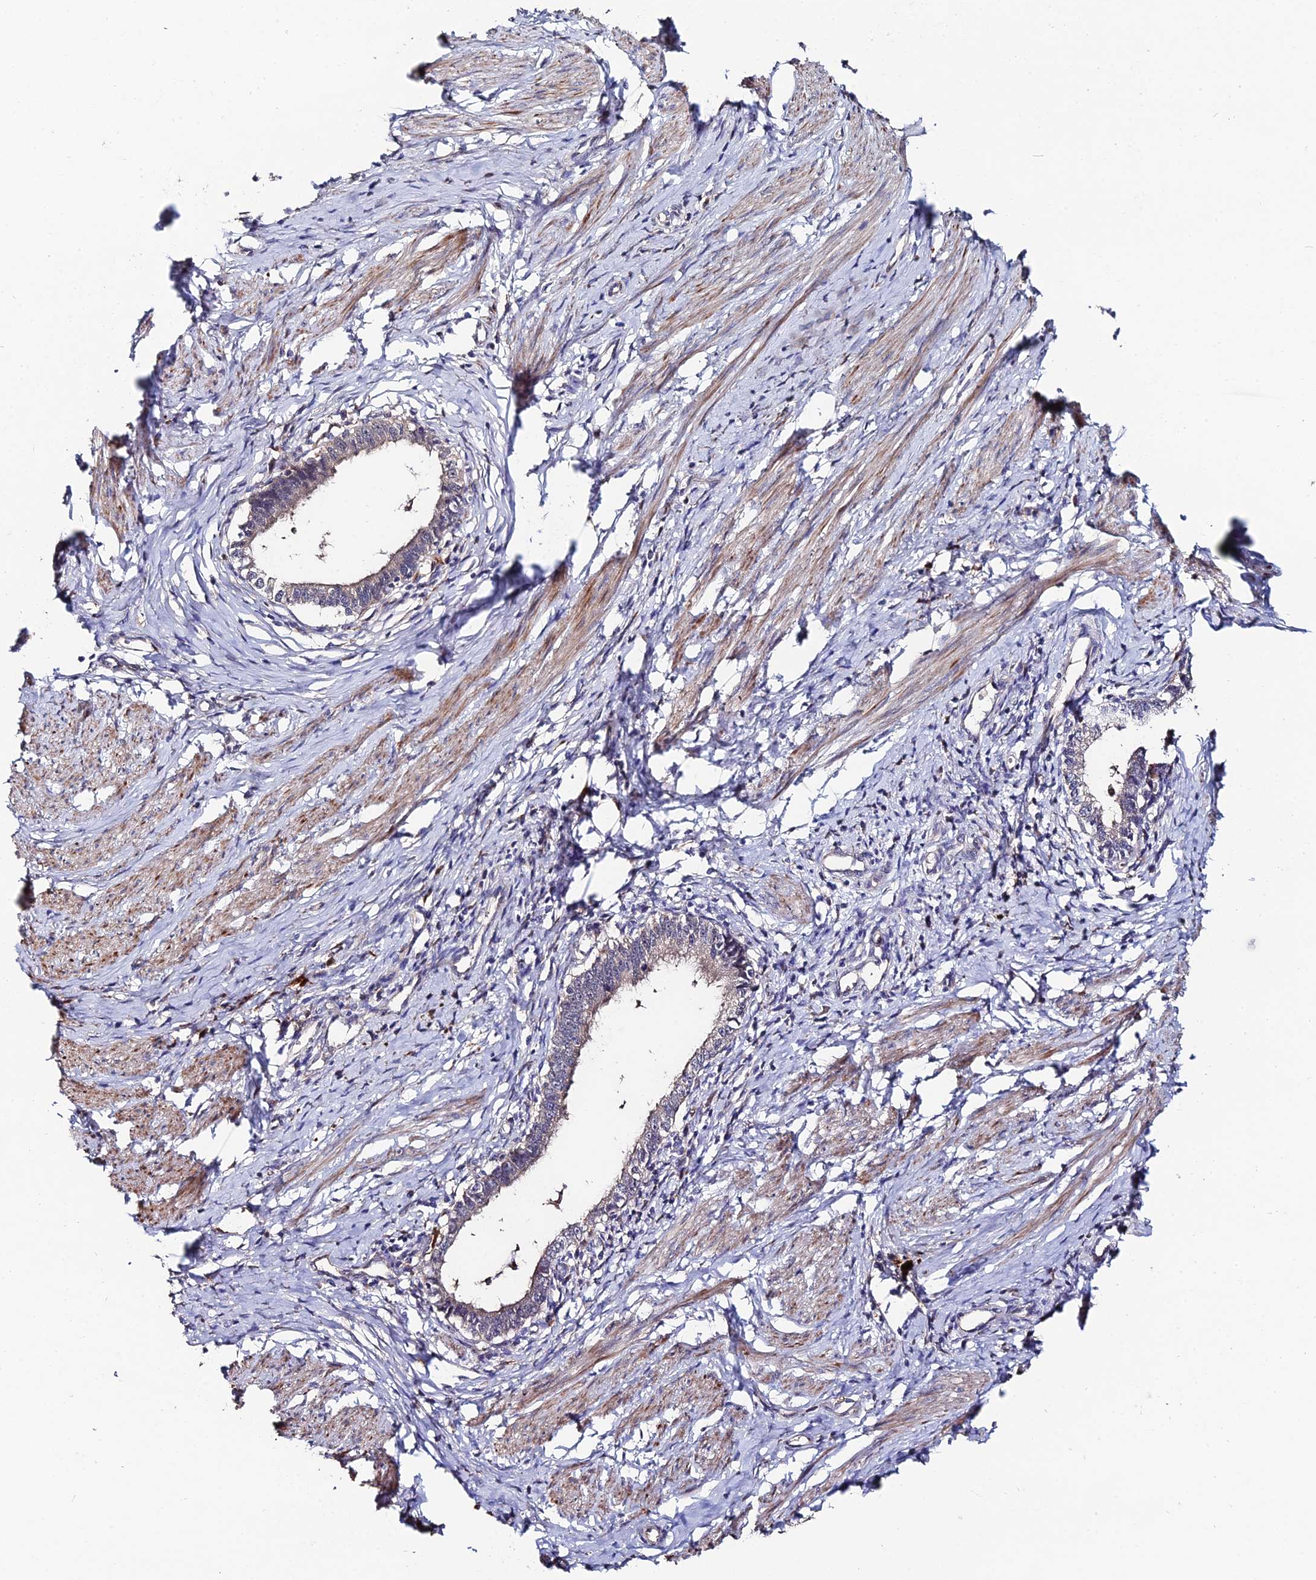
{"staining": {"intensity": "negative", "quantity": "none", "location": "none"}, "tissue": "cervical cancer", "cell_type": "Tumor cells", "image_type": "cancer", "snomed": [{"axis": "morphology", "description": "Adenocarcinoma, NOS"}, {"axis": "topography", "description": "Cervix"}], "caption": "Cervical cancer stained for a protein using immunohistochemistry displays no staining tumor cells.", "gene": "ACTR5", "patient": {"sex": "female", "age": 36}}